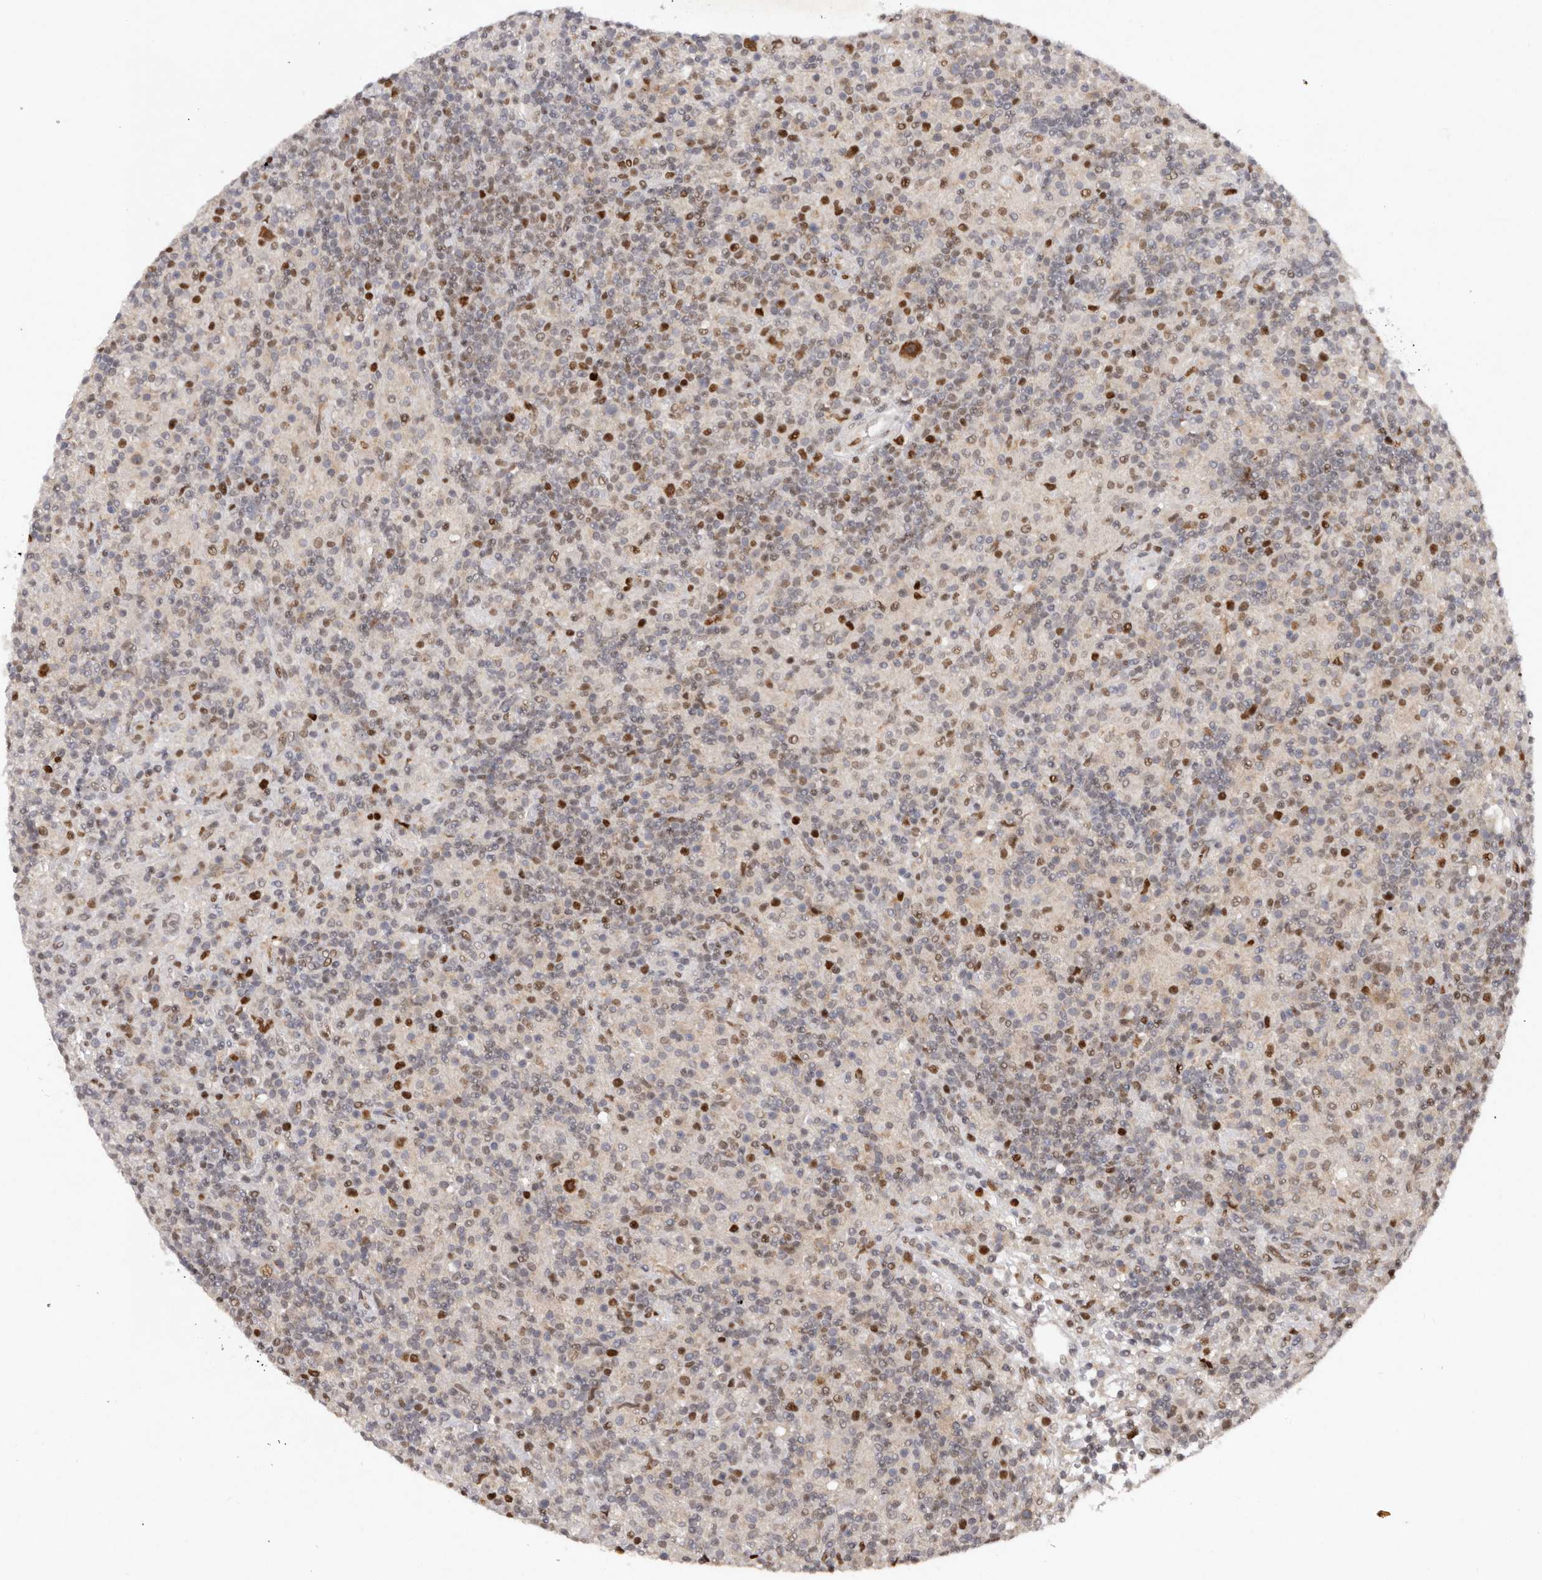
{"staining": {"intensity": "moderate", "quantity": ">75%", "location": "nuclear"}, "tissue": "lymphoma", "cell_type": "Tumor cells", "image_type": "cancer", "snomed": [{"axis": "morphology", "description": "Hodgkin's disease, NOS"}, {"axis": "topography", "description": "Lymph node"}], "caption": "Moderate nuclear positivity for a protein is present in approximately >75% of tumor cells of Hodgkin's disease using immunohistochemistry.", "gene": "KLF7", "patient": {"sex": "male", "age": 70}}